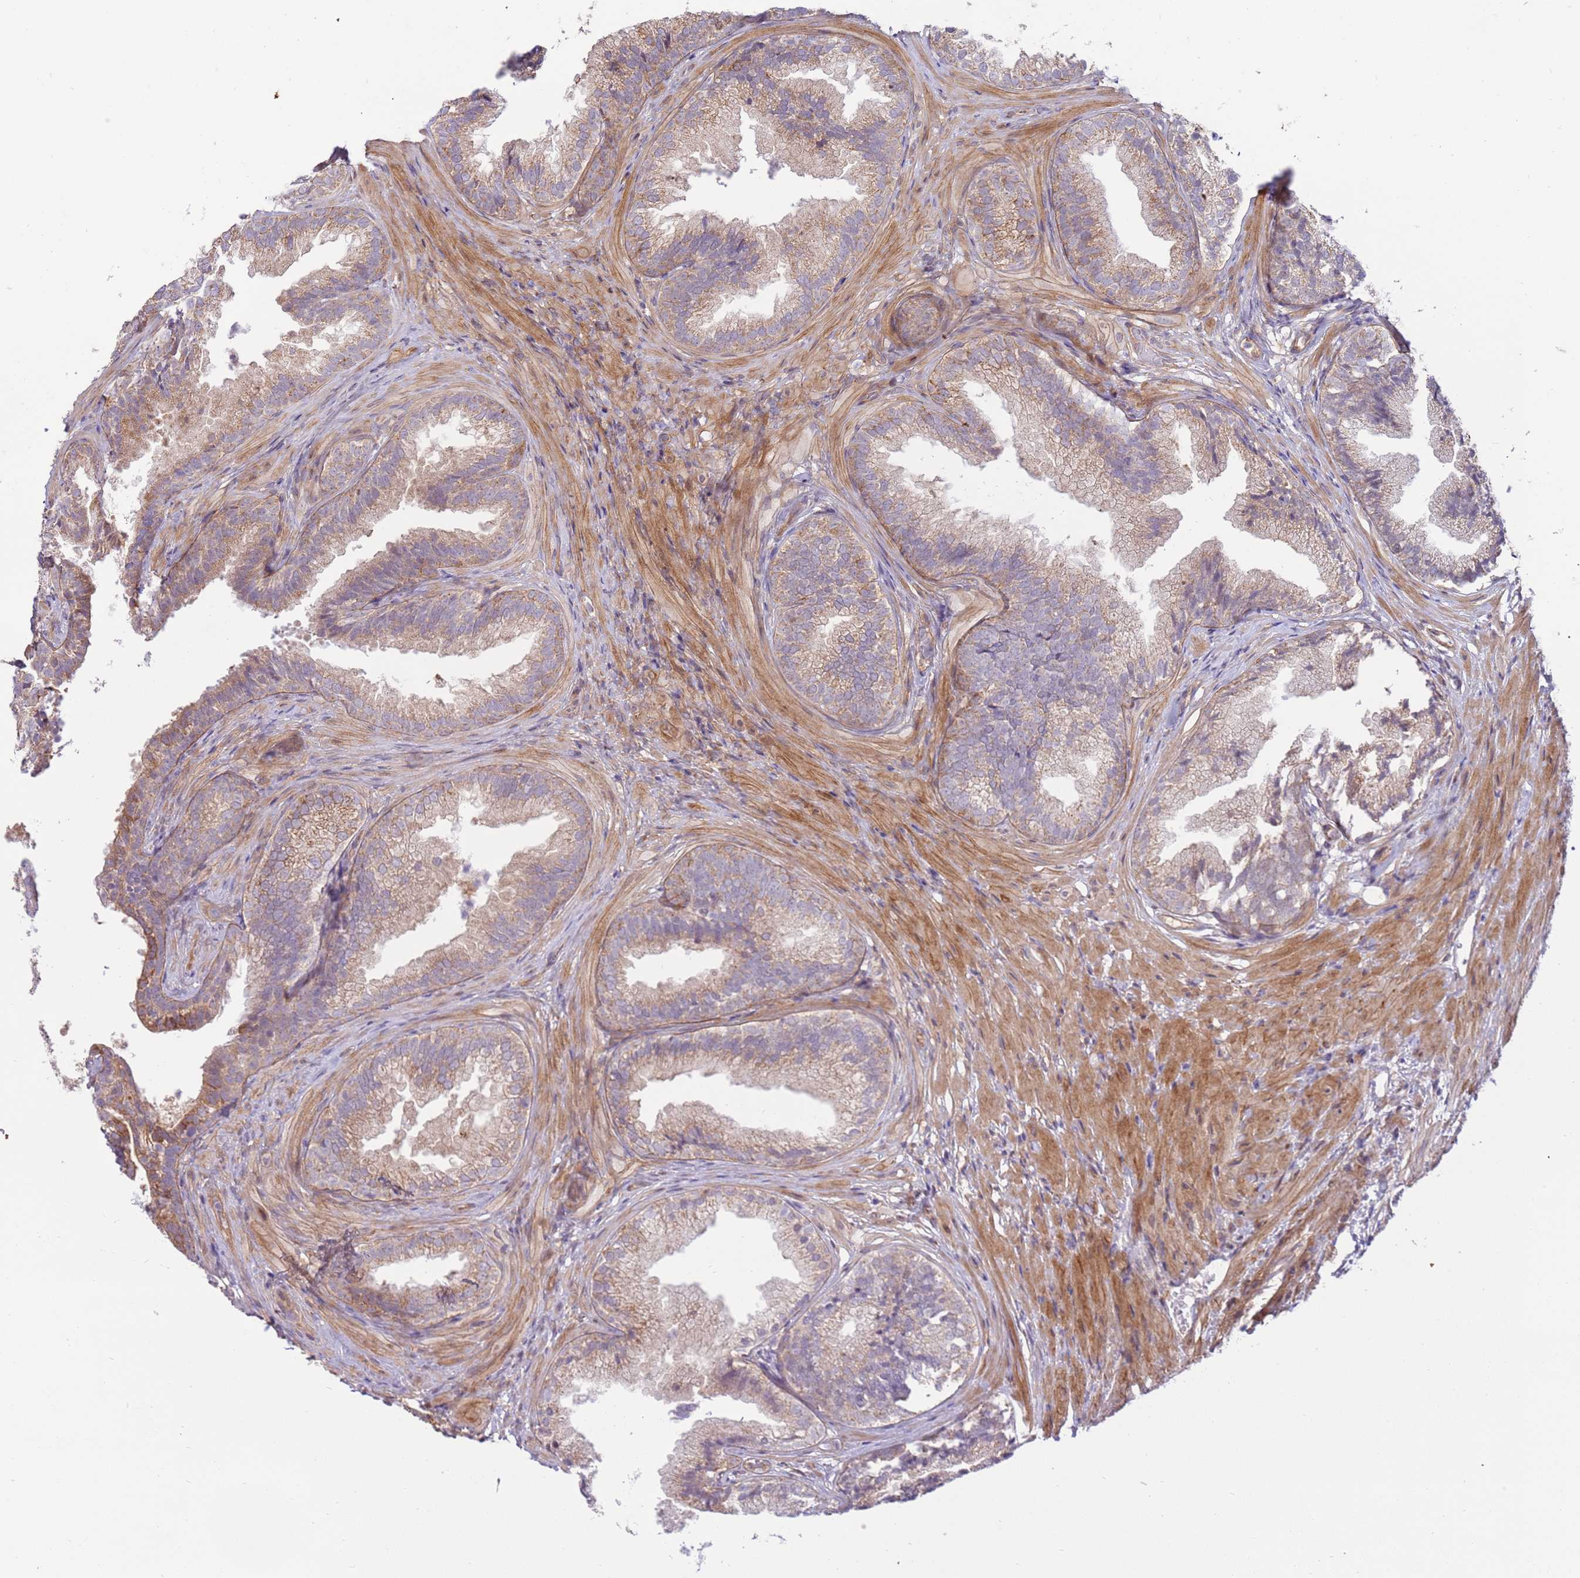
{"staining": {"intensity": "moderate", "quantity": ">75%", "location": "cytoplasmic/membranous"}, "tissue": "prostate", "cell_type": "Glandular cells", "image_type": "normal", "snomed": [{"axis": "morphology", "description": "Normal tissue, NOS"}, {"axis": "topography", "description": "Prostate"}], "caption": "A medium amount of moderate cytoplasmic/membranous expression is seen in about >75% of glandular cells in unremarkable prostate.", "gene": "SCARA3", "patient": {"sex": "male", "age": 76}}